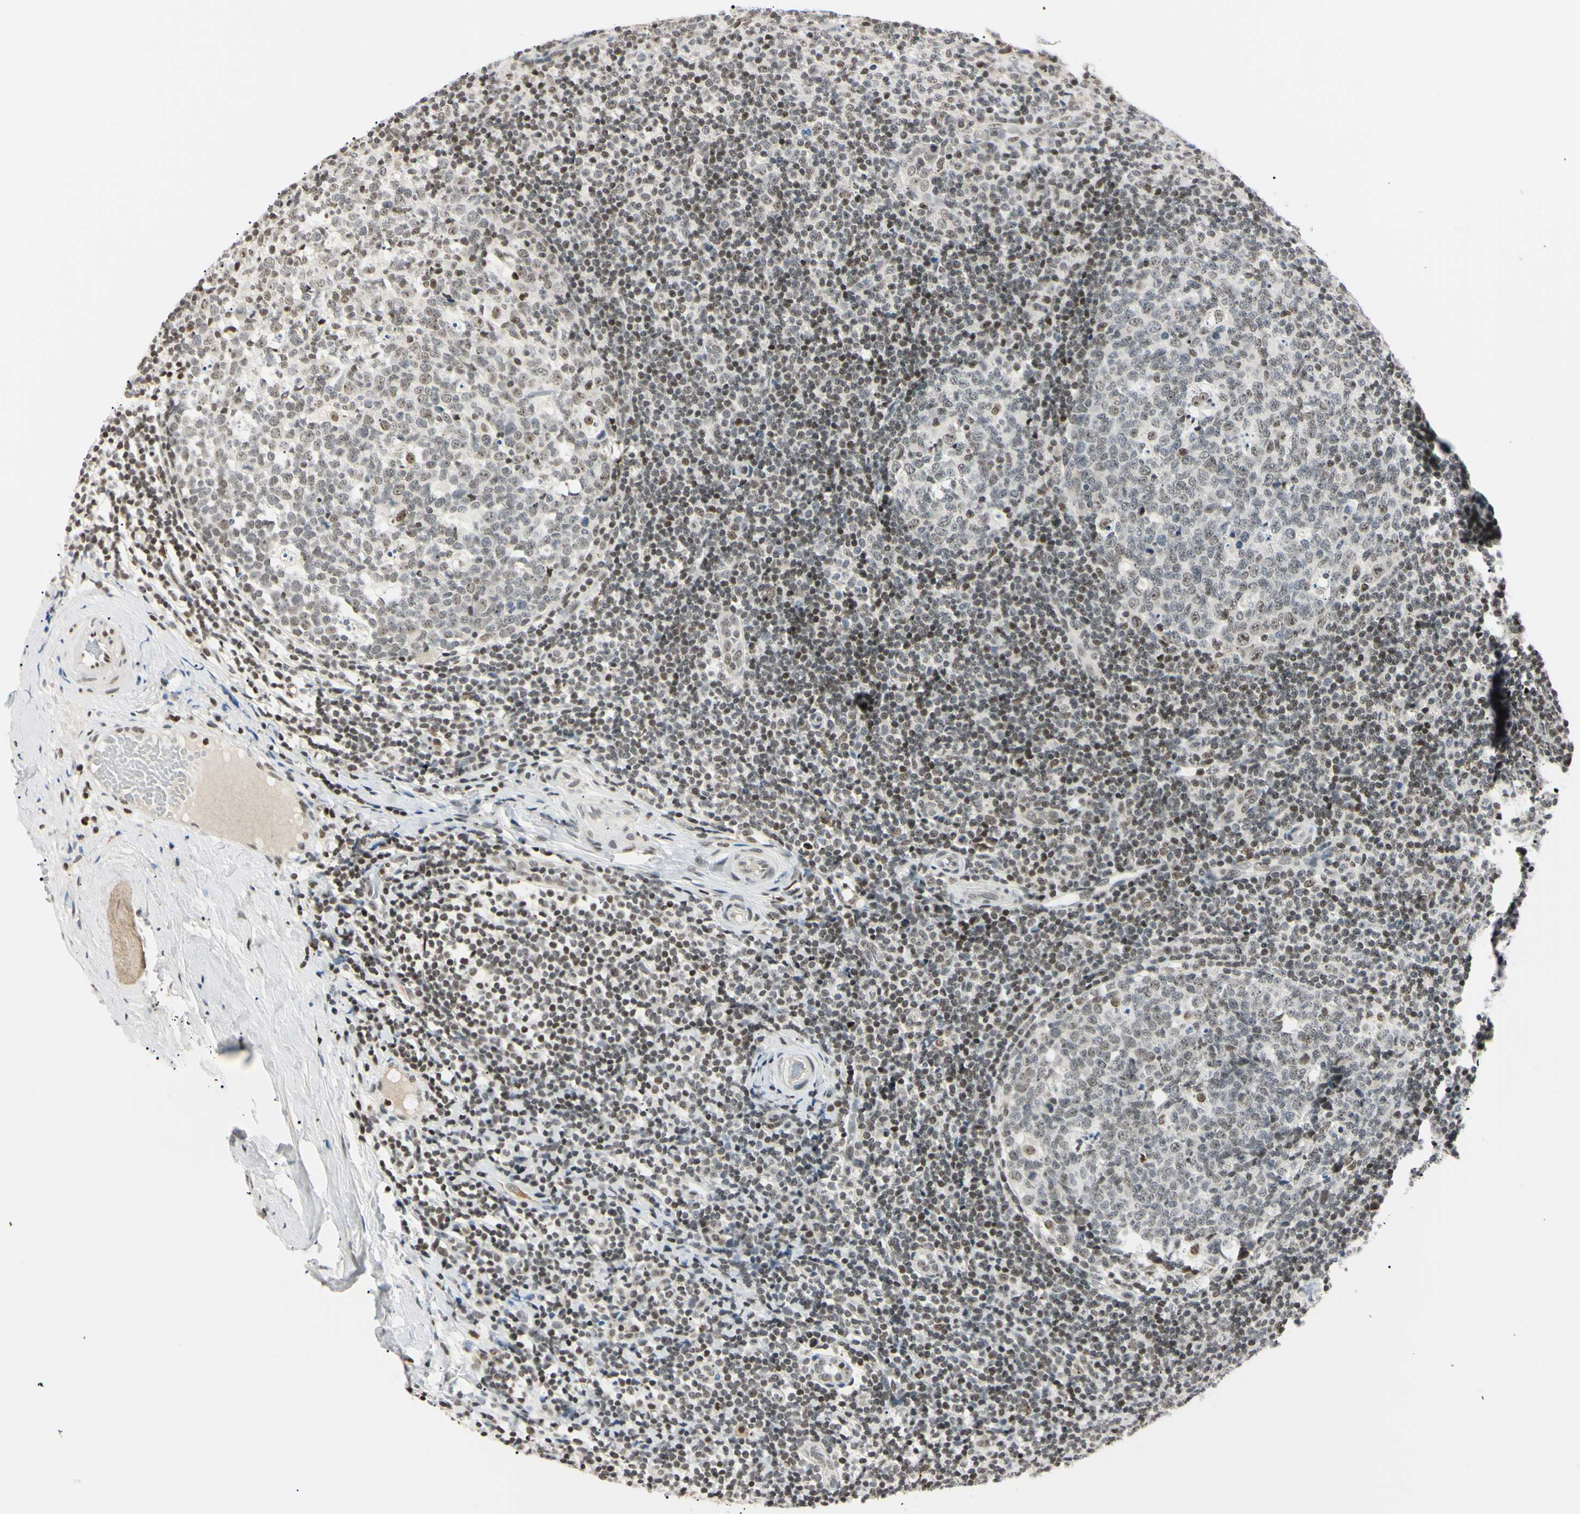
{"staining": {"intensity": "weak", "quantity": "25%-75%", "location": "nuclear"}, "tissue": "tonsil", "cell_type": "Germinal center cells", "image_type": "normal", "snomed": [{"axis": "morphology", "description": "Normal tissue, NOS"}, {"axis": "topography", "description": "Tonsil"}], "caption": "Protein expression analysis of unremarkable tonsil demonstrates weak nuclear expression in approximately 25%-75% of germinal center cells. (DAB (3,3'-diaminobenzidine) IHC with brightfield microscopy, high magnification).", "gene": "C1orf174", "patient": {"sex": "female", "age": 19}}